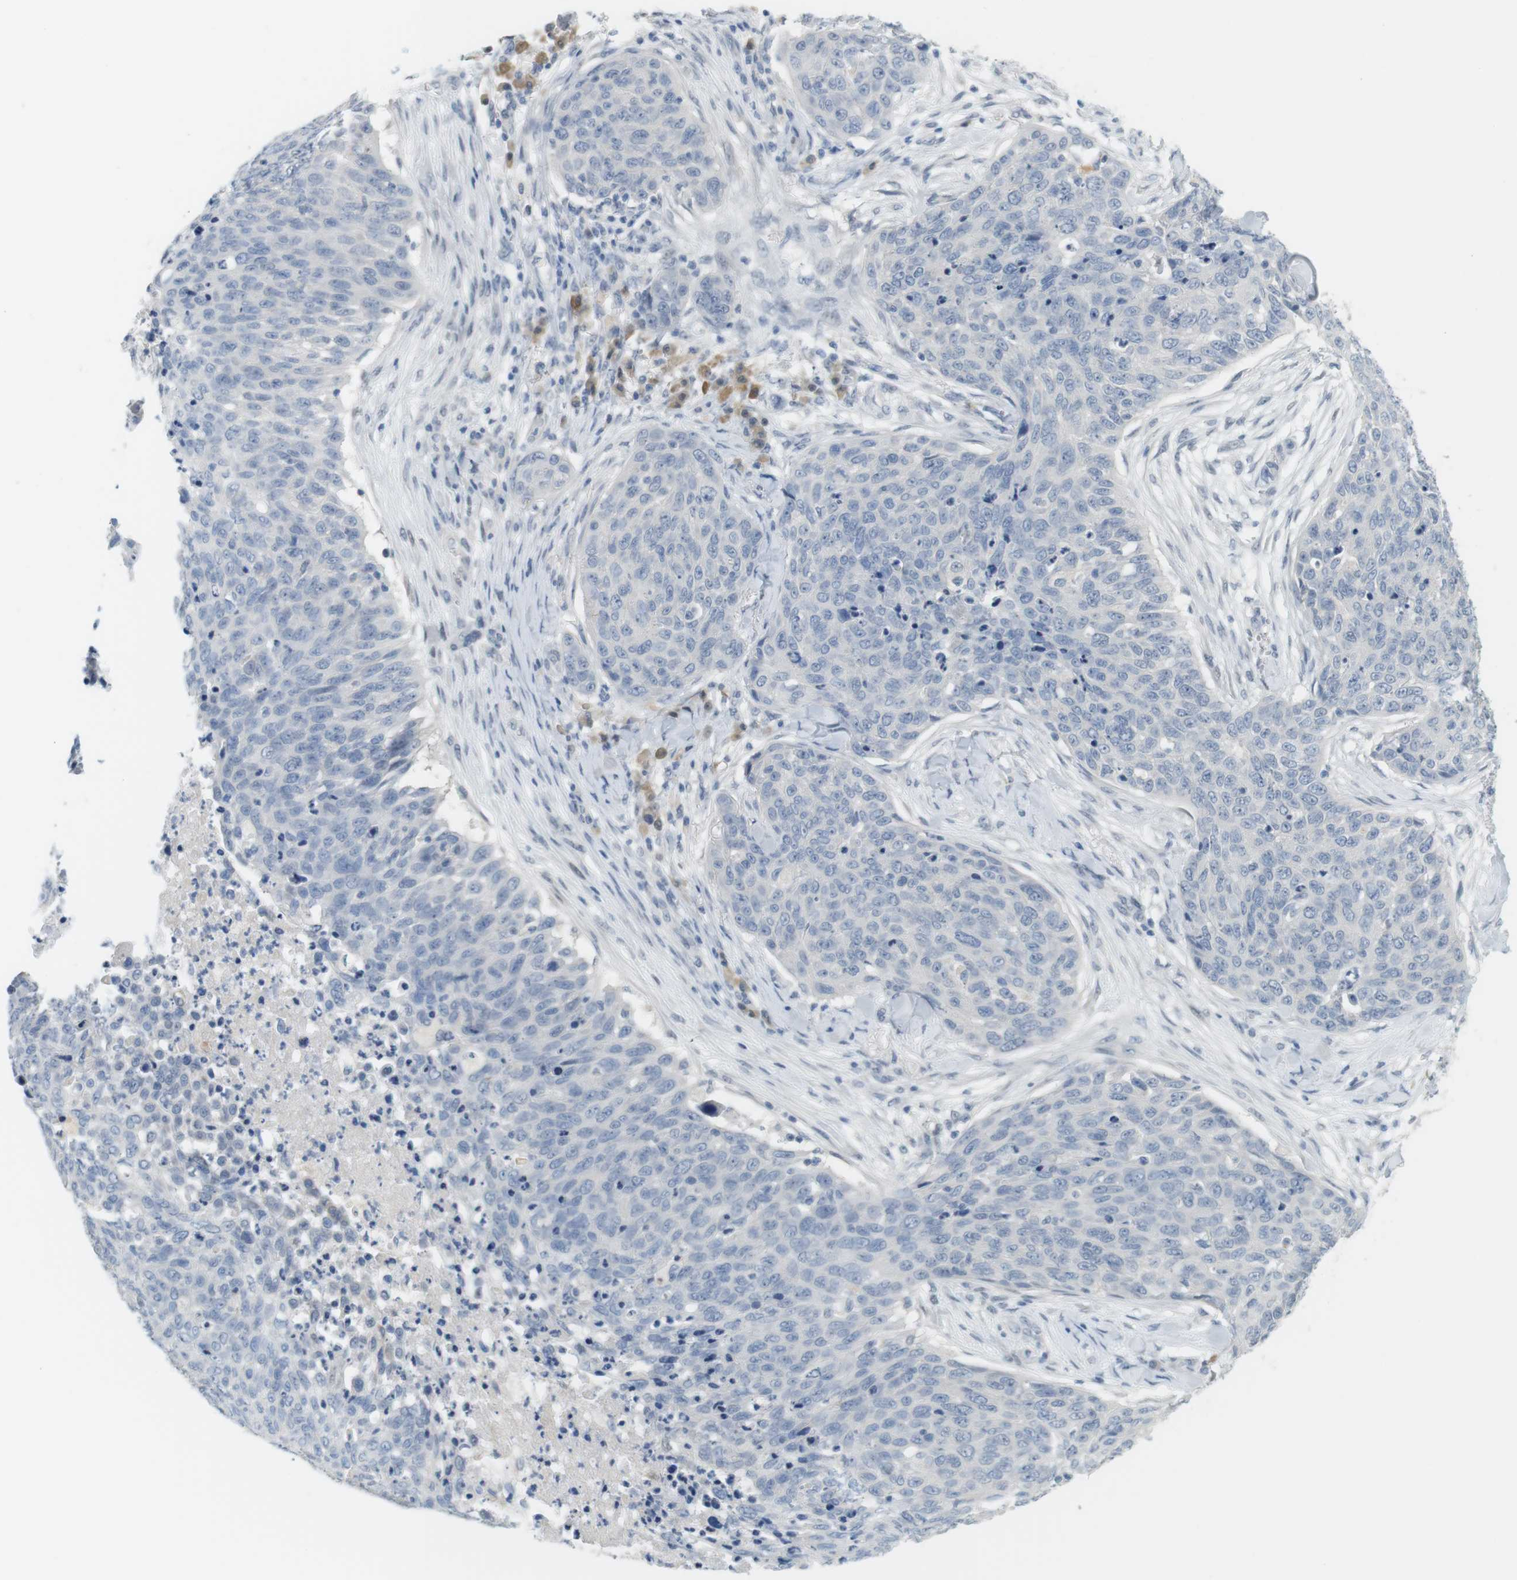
{"staining": {"intensity": "negative", "quantity": "none", "location": "none"}, "tissue": "skin cancer", "cell_type": "Tumor cells", "image_type": "cancer", "snomed": [{"axis": "morphology", "description": "Squamous cell carcinoma in situ, NOS"}, {"axis": "morphology", "description": "Squamous cell carcinoma, NOS"}, {"axis": "topography", "description": "Skin"}], "caption": "Immunohistochemical staining of human skin cancer shows no significant expression in tumor cells.", "gene": "CREB3L2", "patient": {"sex": "male", "age": 93}}